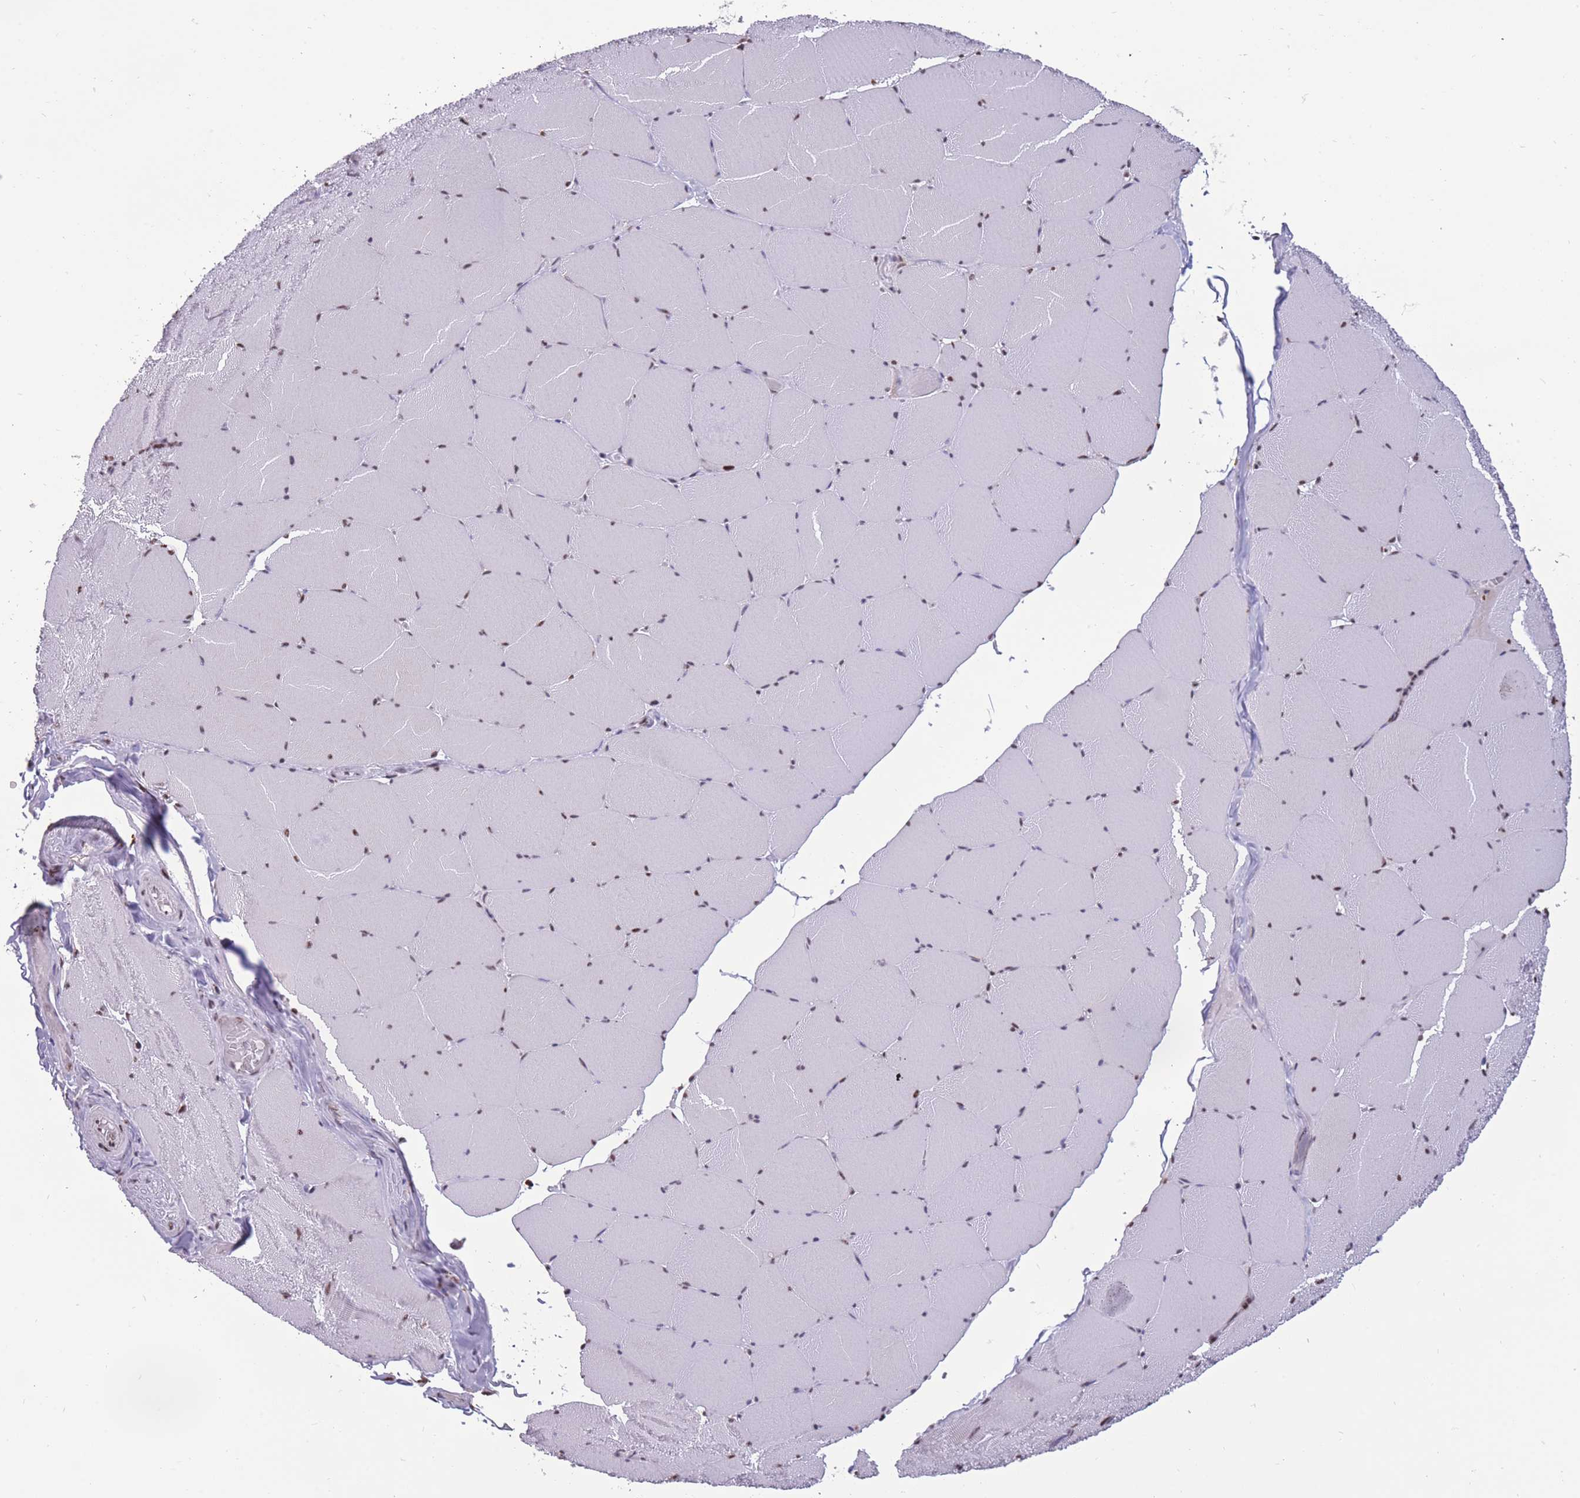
{"staining": {"intensity": "strong", "quantity": "25%-75%", "location": "nuclear"}, "tissue": "skeletal muscle", "cell_type": "Myocytes", "image_type": "normal", "snomed": [{"axis": "morphology", "description": "Normal tissue, NOS"}, {"axis": "topography", "description": "Skeletal muscle"}, {"axis": "topography", "description": "Head-Neck"}], "caption": "A high-resolution image shows IHC staining of normal skeletal muscle, which demonstrates strong nuclear positivity in about 25%-75% of myocytes. The staining is performed using DAB (3,3'-diaminobenzidine) brown chromogen to label protein expression. The nuclei are counter-stained blue using hematoxylin.", "gene": "PRPF19", "patient": {"sex": "male", "age": 66}}